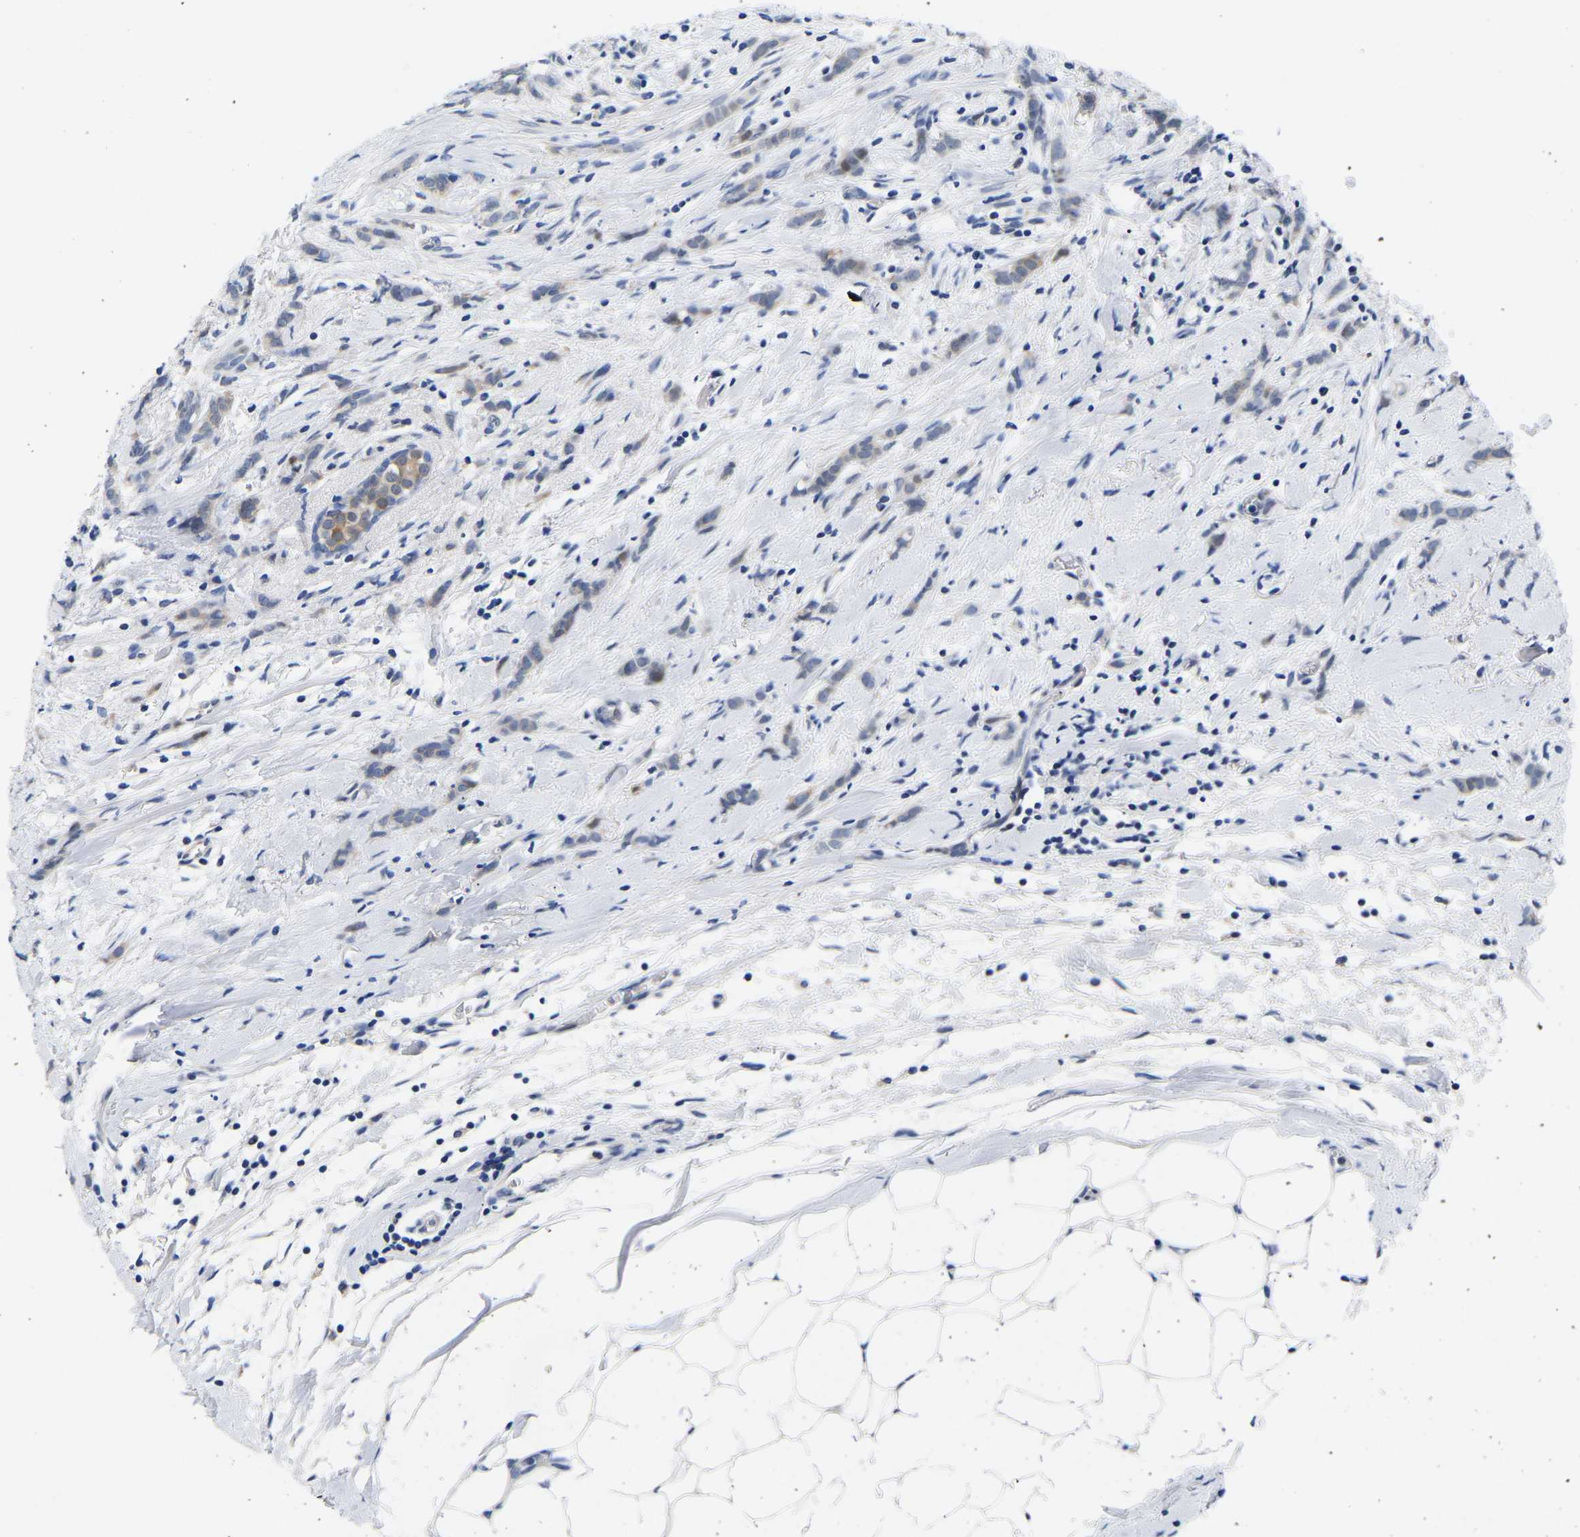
{"staining": {"intensity": "negative", "quantity": "none", "location": "none"}, "tissue": "breast cancer", "cell_type": "Tumor cells", "image_type": "cancer", "snomed": [{"axis": "morphology", "description": "Lobular carcinoma, in situ"}, {"axis": "morphology", "description": "Lobular carcinoma"}, {"axis": "topography", "description": "Breast"}], "caption": "Immunohistochemistry (IHC) of breast cancer (lobular carcinoma in situ) demonstrates no expression in tumor cells. (DAB (3,3'-diaminobenzidine) immunohistochemistry (IHC), high magnification).", "gene": "PTRHD1", "patient": {"sex": "female", "age": 41}}